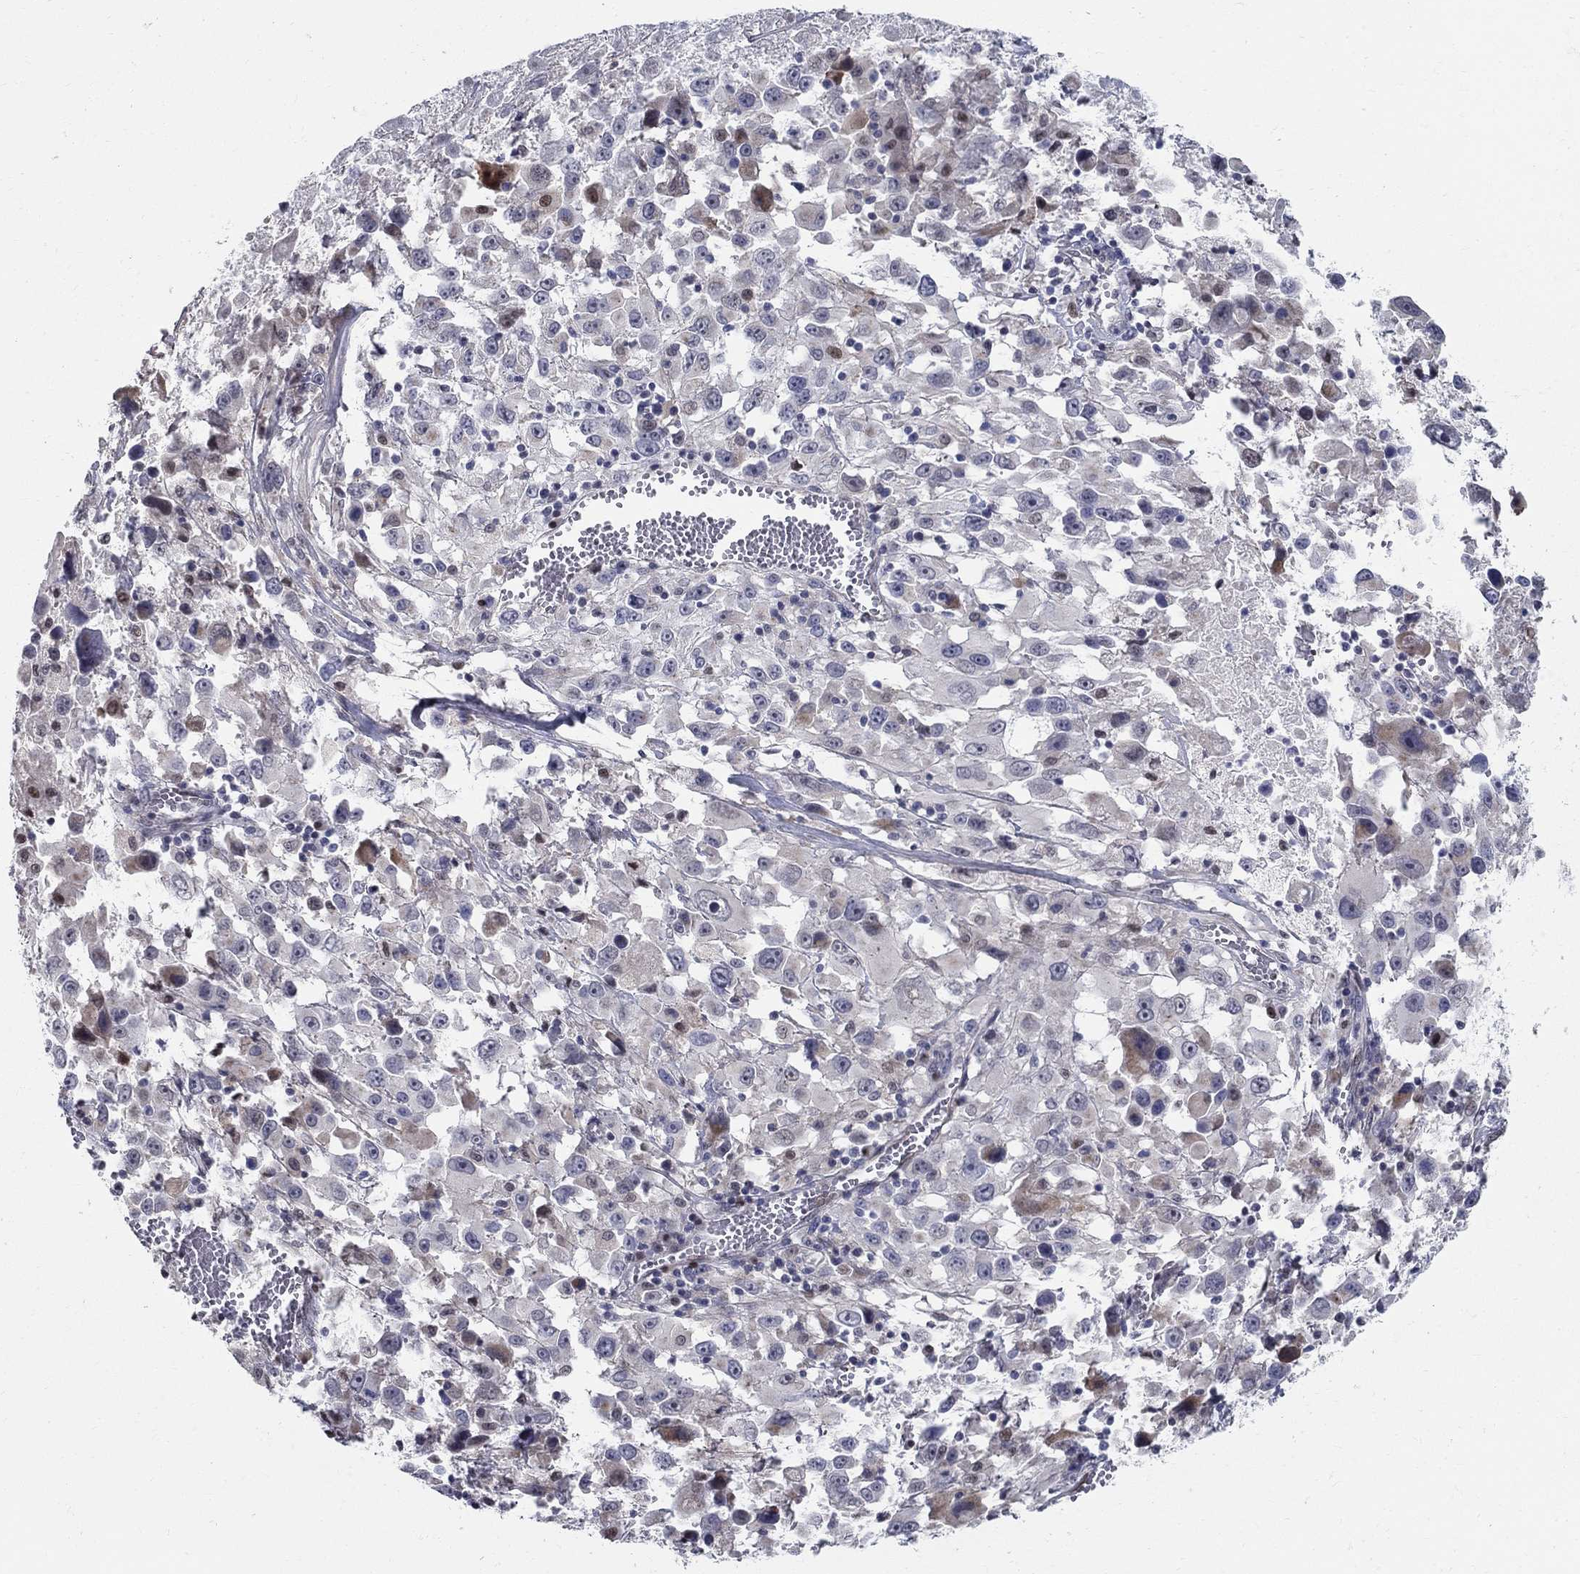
{"staining": {"intensity": "moderate", "quantity": "<25%", "location": "nuclear"}, "tissue": "melanoma", "cell_type": "Tumor cells", "image_type": "cancer", "snomed": [{"axis": "morphology", "description": "Malignant melanoma, Metastatic site"}, {"axis": "topography", "description": "Lymph node"}], "caption": "Human melanoma stained with a brown dye exhibits moderate nuclear positive expression in about <25% of tumor cells.", "gene": "C16orf46", "patient": {"sex": "male", "age": 50}}